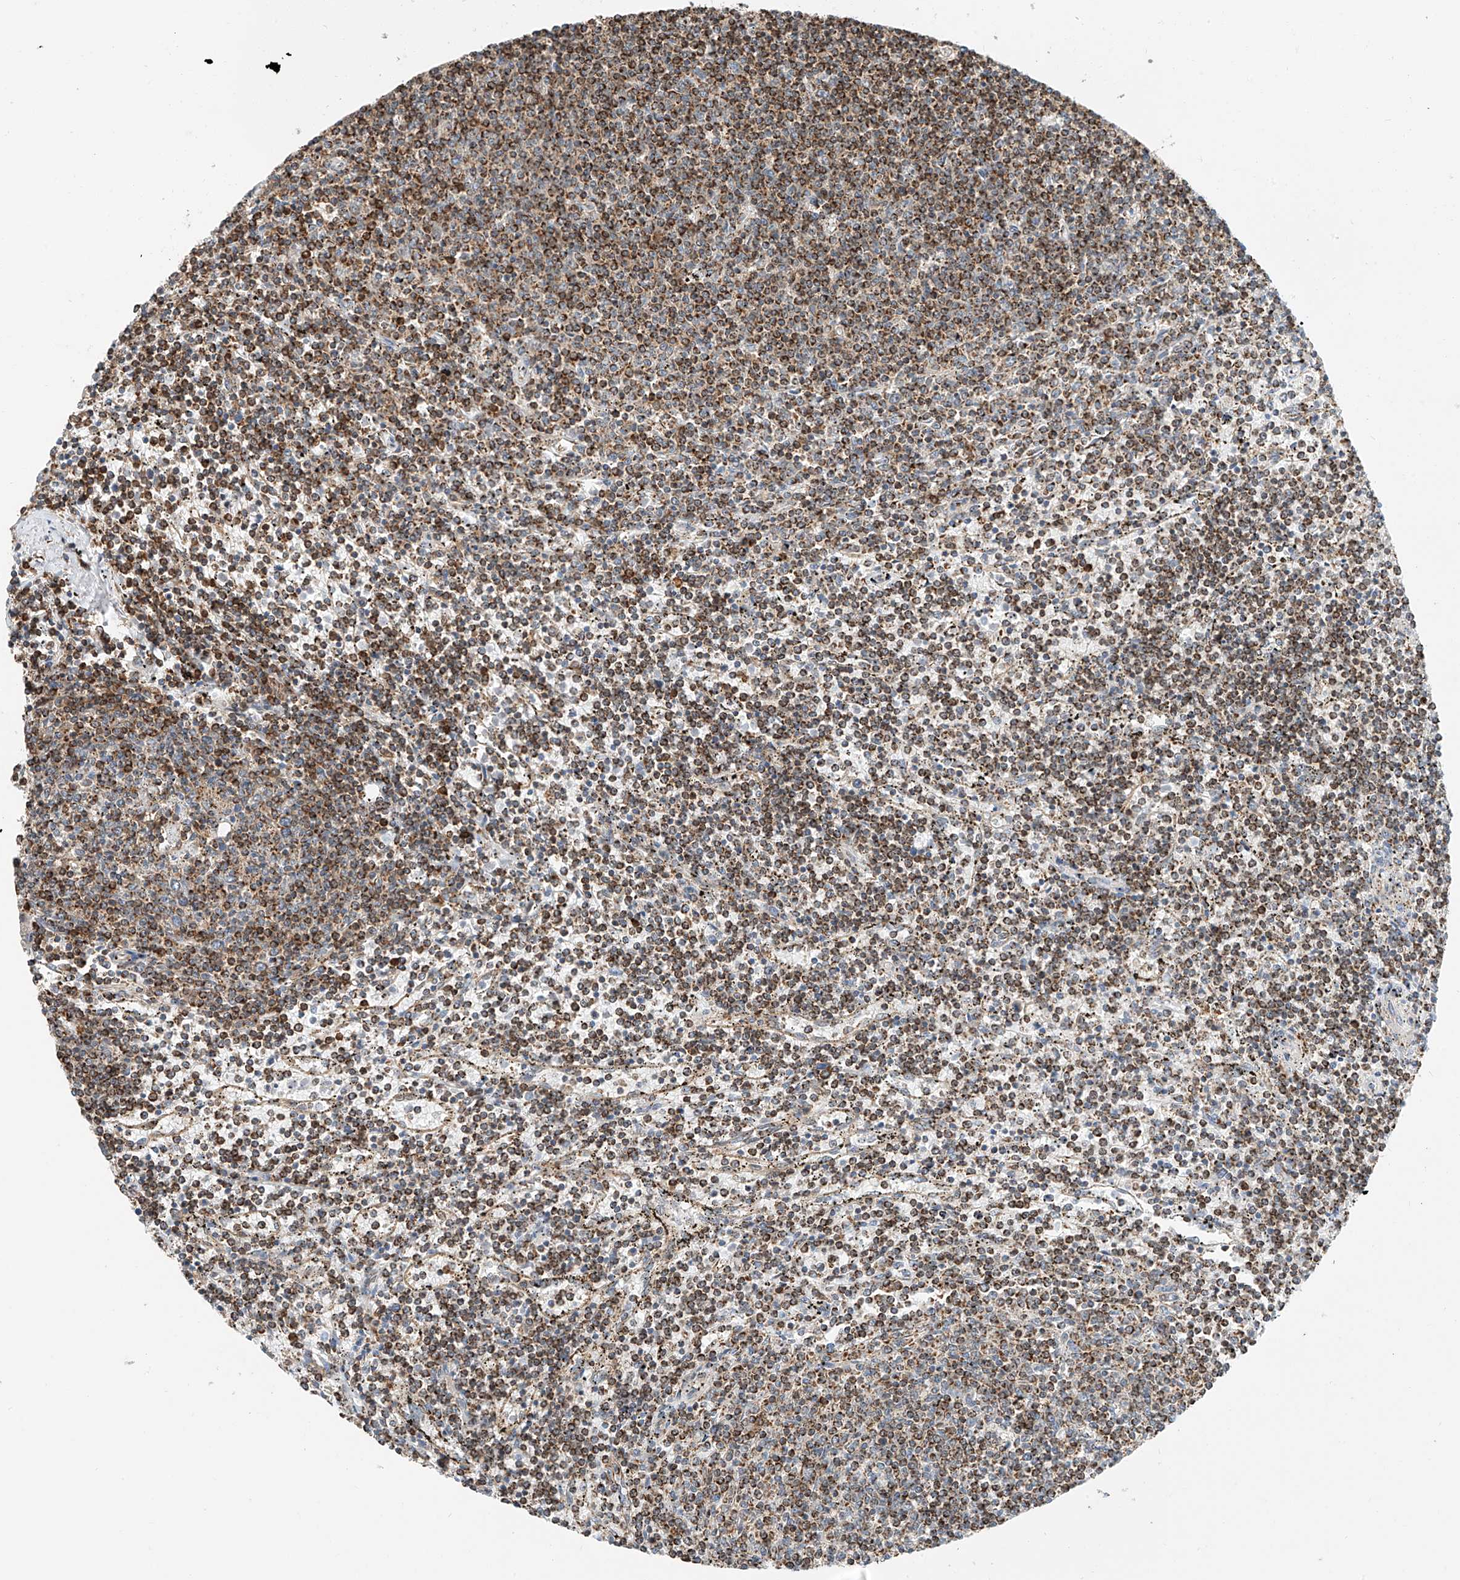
{"staining": {"intensity": "moderate", "quantity": ">75%", "location": "cytoplasmic/membranous"}, "tissue": "lymphoma", "cell_type": "Tumor cells", "image_type": "cancer", "snomed": [{"axis": "morphology", "description": "Malignant lymphoma, non-Hodgkin's type, Low grade"}, {"axis": "topography", "description": "Spleen"}], "caption": "Brown immunohistochemical staining in lymphoma exhibits moderate cytoplasmic/membranous positivity in about >75% of tumor cells. The protein of interest is stained brown, and the nuclei are stained in blue (DAB IHC with brightfield microscopy, high magnification).", "gene": "PPA2", "patient": {"sex": "female", "age": 50}}